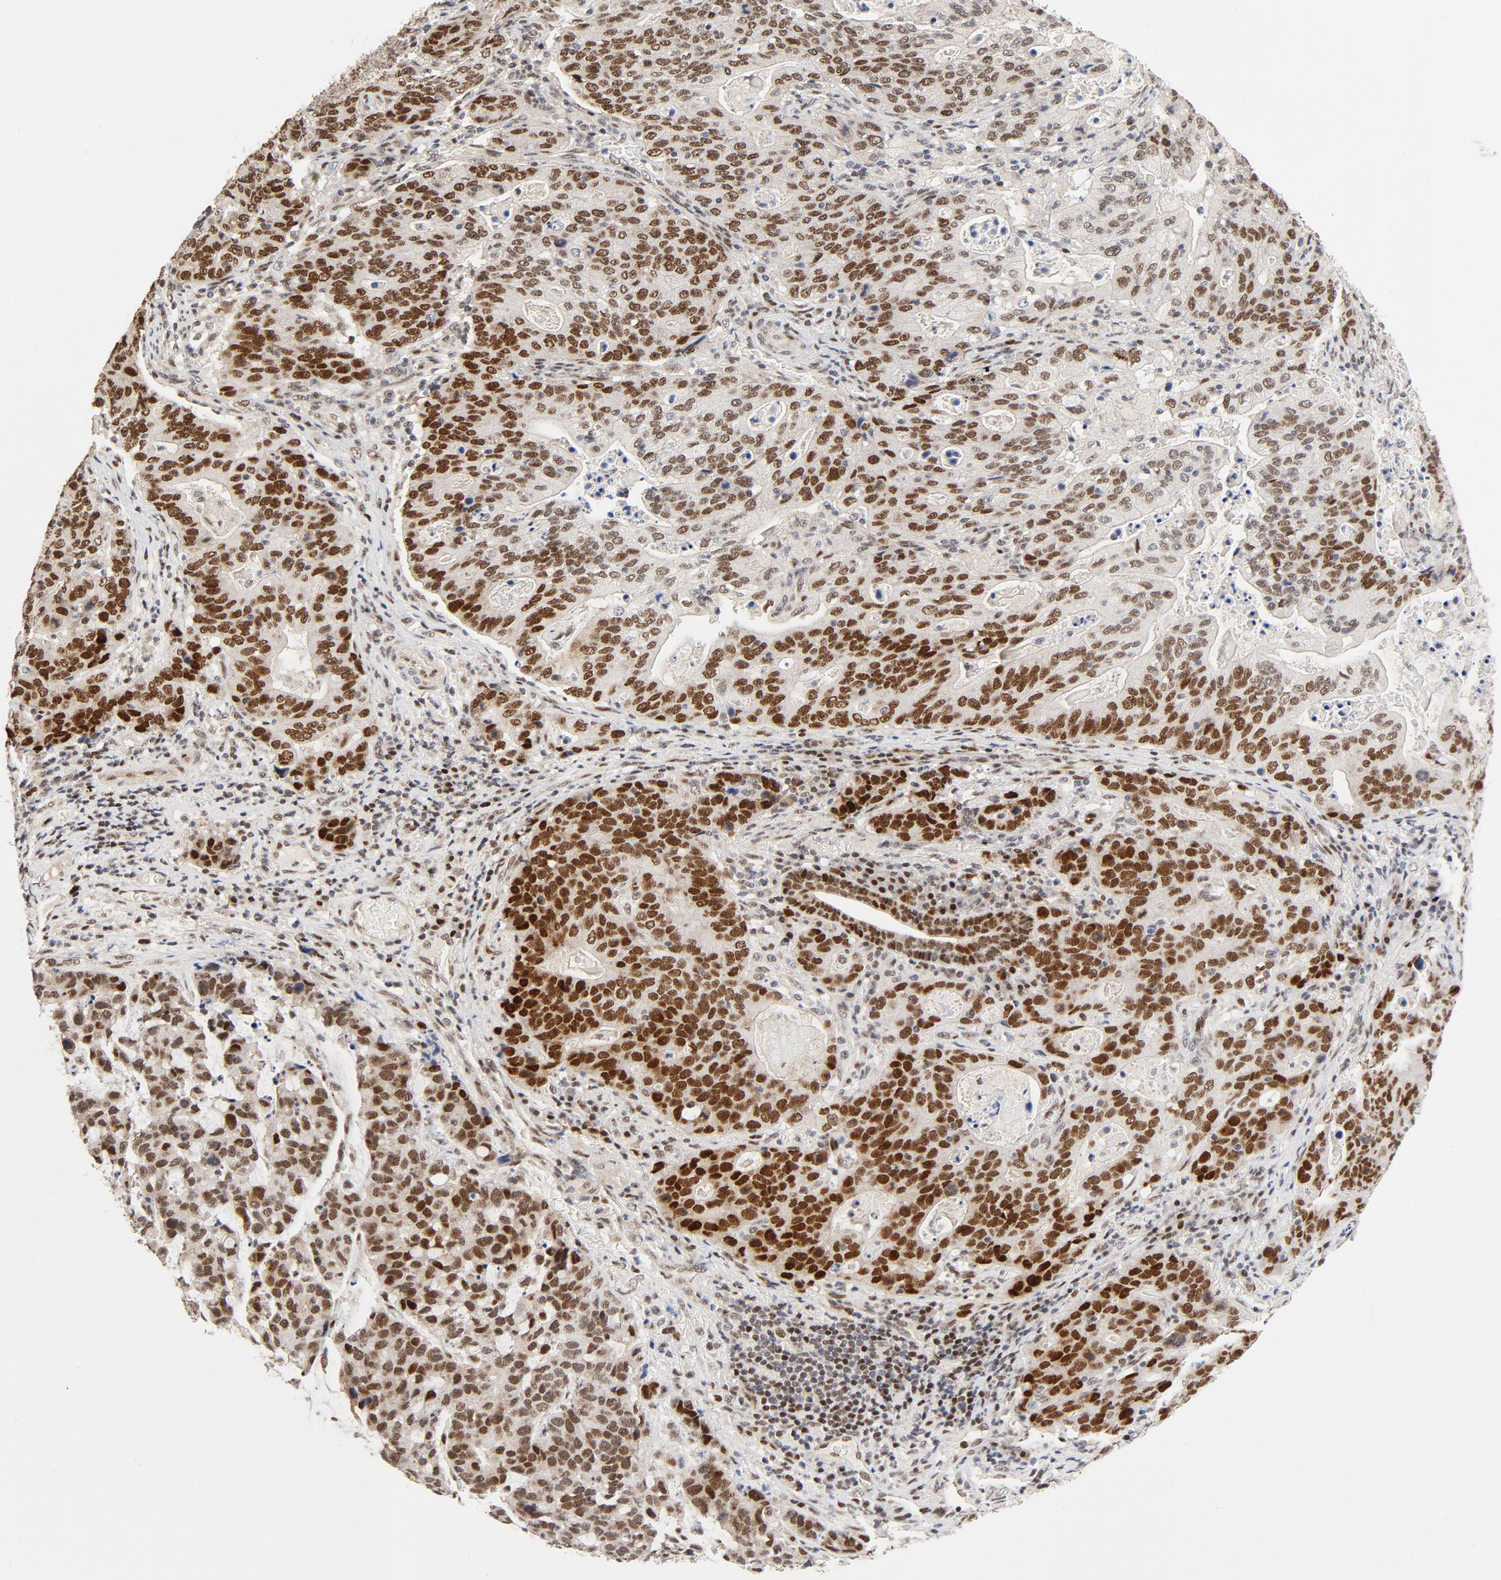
{"staining": {"intensity": "moderate", "quantity": ">75%", "location": "nuclear"}, "tissue": "stomach cancer", "cell_type": "Tumor cells", "image_type": "cancer", "snomed": [{"axis": "morphology", "description": "Adenocarcinoma, NOS"}, {"axis": "topography", "description": "Esophagus"}, {"axis": "topography", "description": "Stomach"}], "caption": "High-magnification brightfield microscopy of stomach adenocarcinoma stained with DAB (3,3'-diaminobenzidine) (brown) and counterstained with hematoxylin (blue). tumor cells exhibit moderate nuclear positivity is present in approximately>75% of cells.", "gene": "GTF2I", "patient": {"sex": "male", "age": 74}}